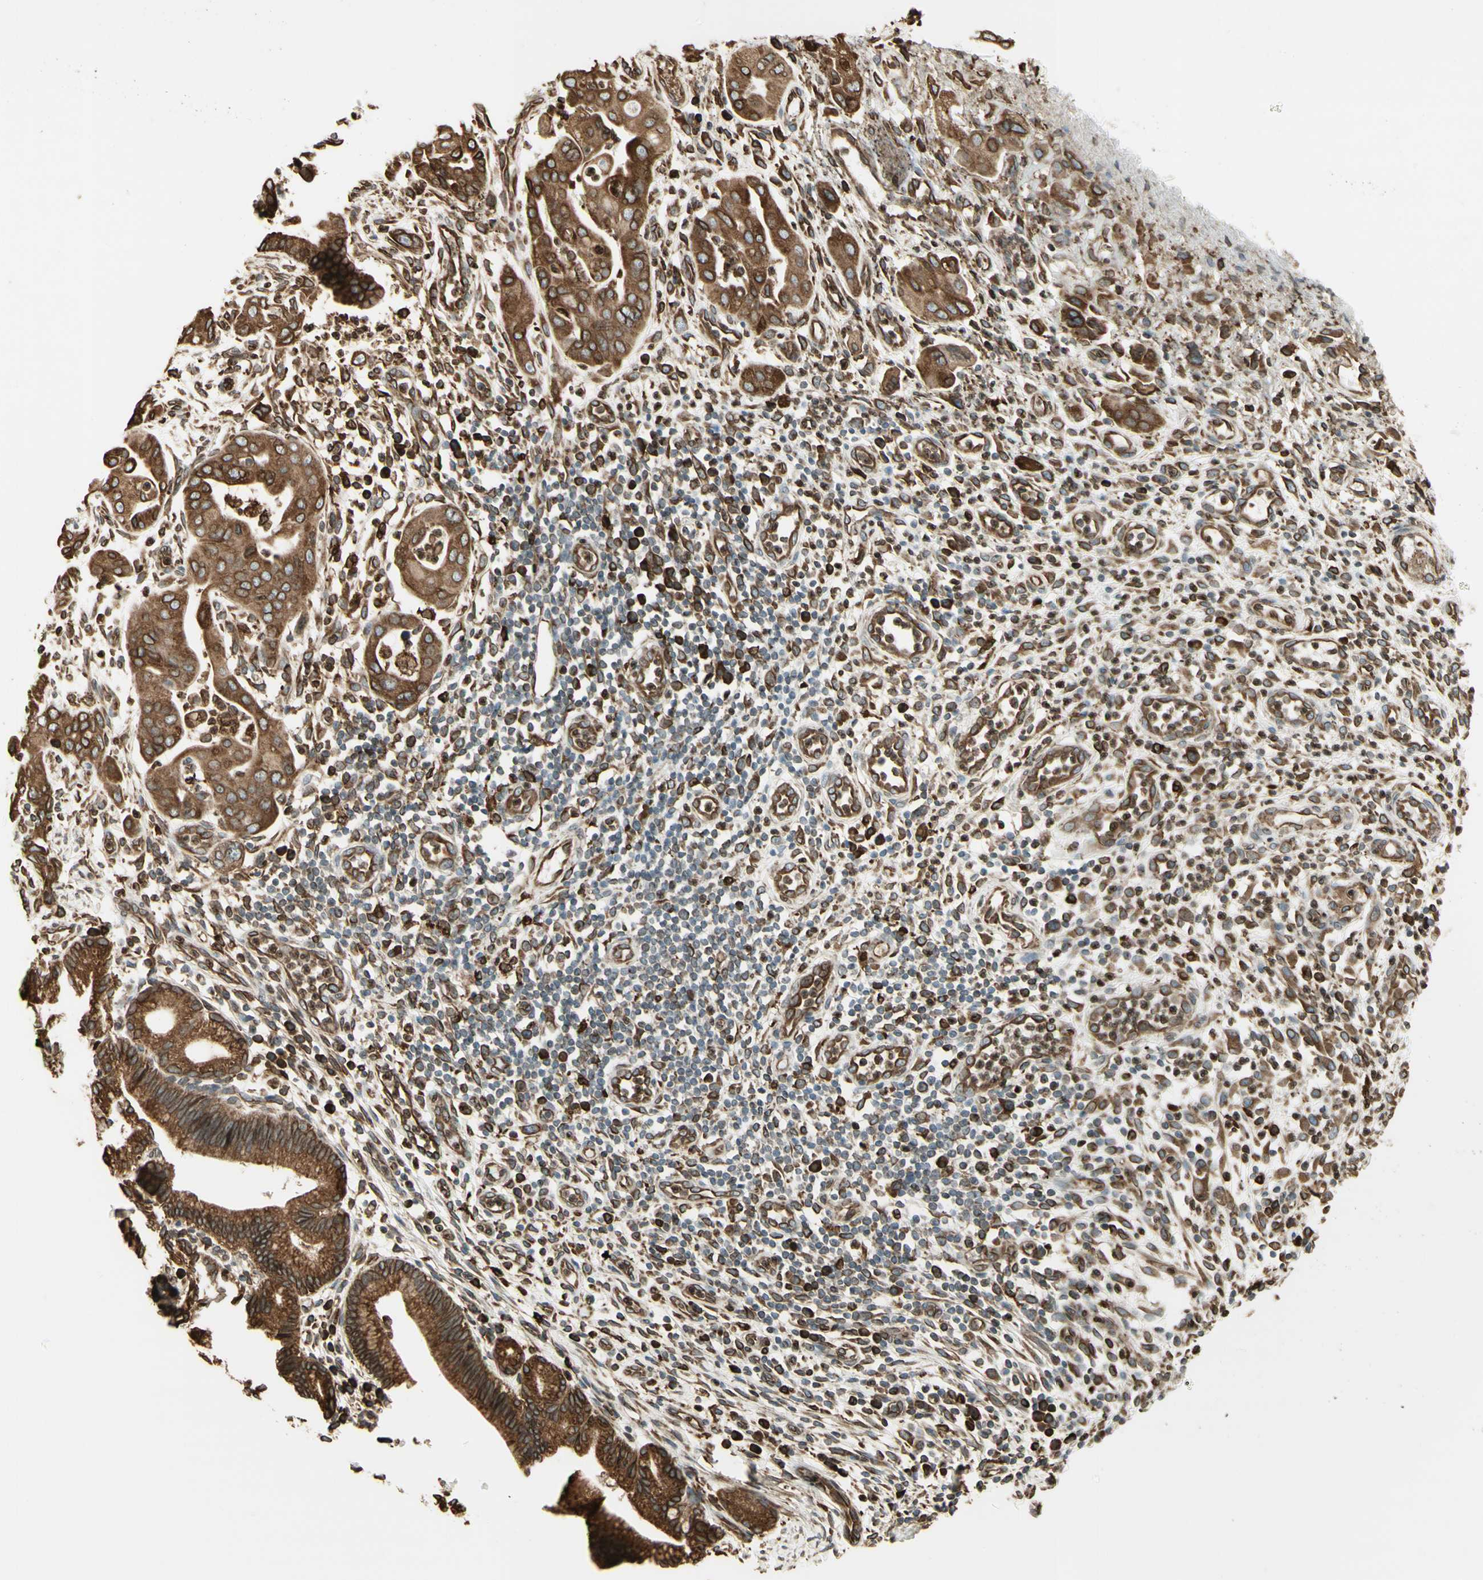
{"staining": {"intensity": "moderate", "quantity": ">75%", "location": "cytoplasmic/membranous"}, "tissue": "pancreatic cancer", "cell_type": "Tumor cells", "image_type": "cancer", "snomed": [{"axis": "morphology", "description": "Adenocarcinoma, NOS"}, {"axis": "topography", "description": "Pancreas"}], "caption": "Human adenocarcinoma (pancreatic) stained with a brown dye demonstrates moderate cytoplasmic/membranous positive expression in about >75% of tumor cells.", "gene": "CANX", "patient": {"sex": "female", "age": 75}}